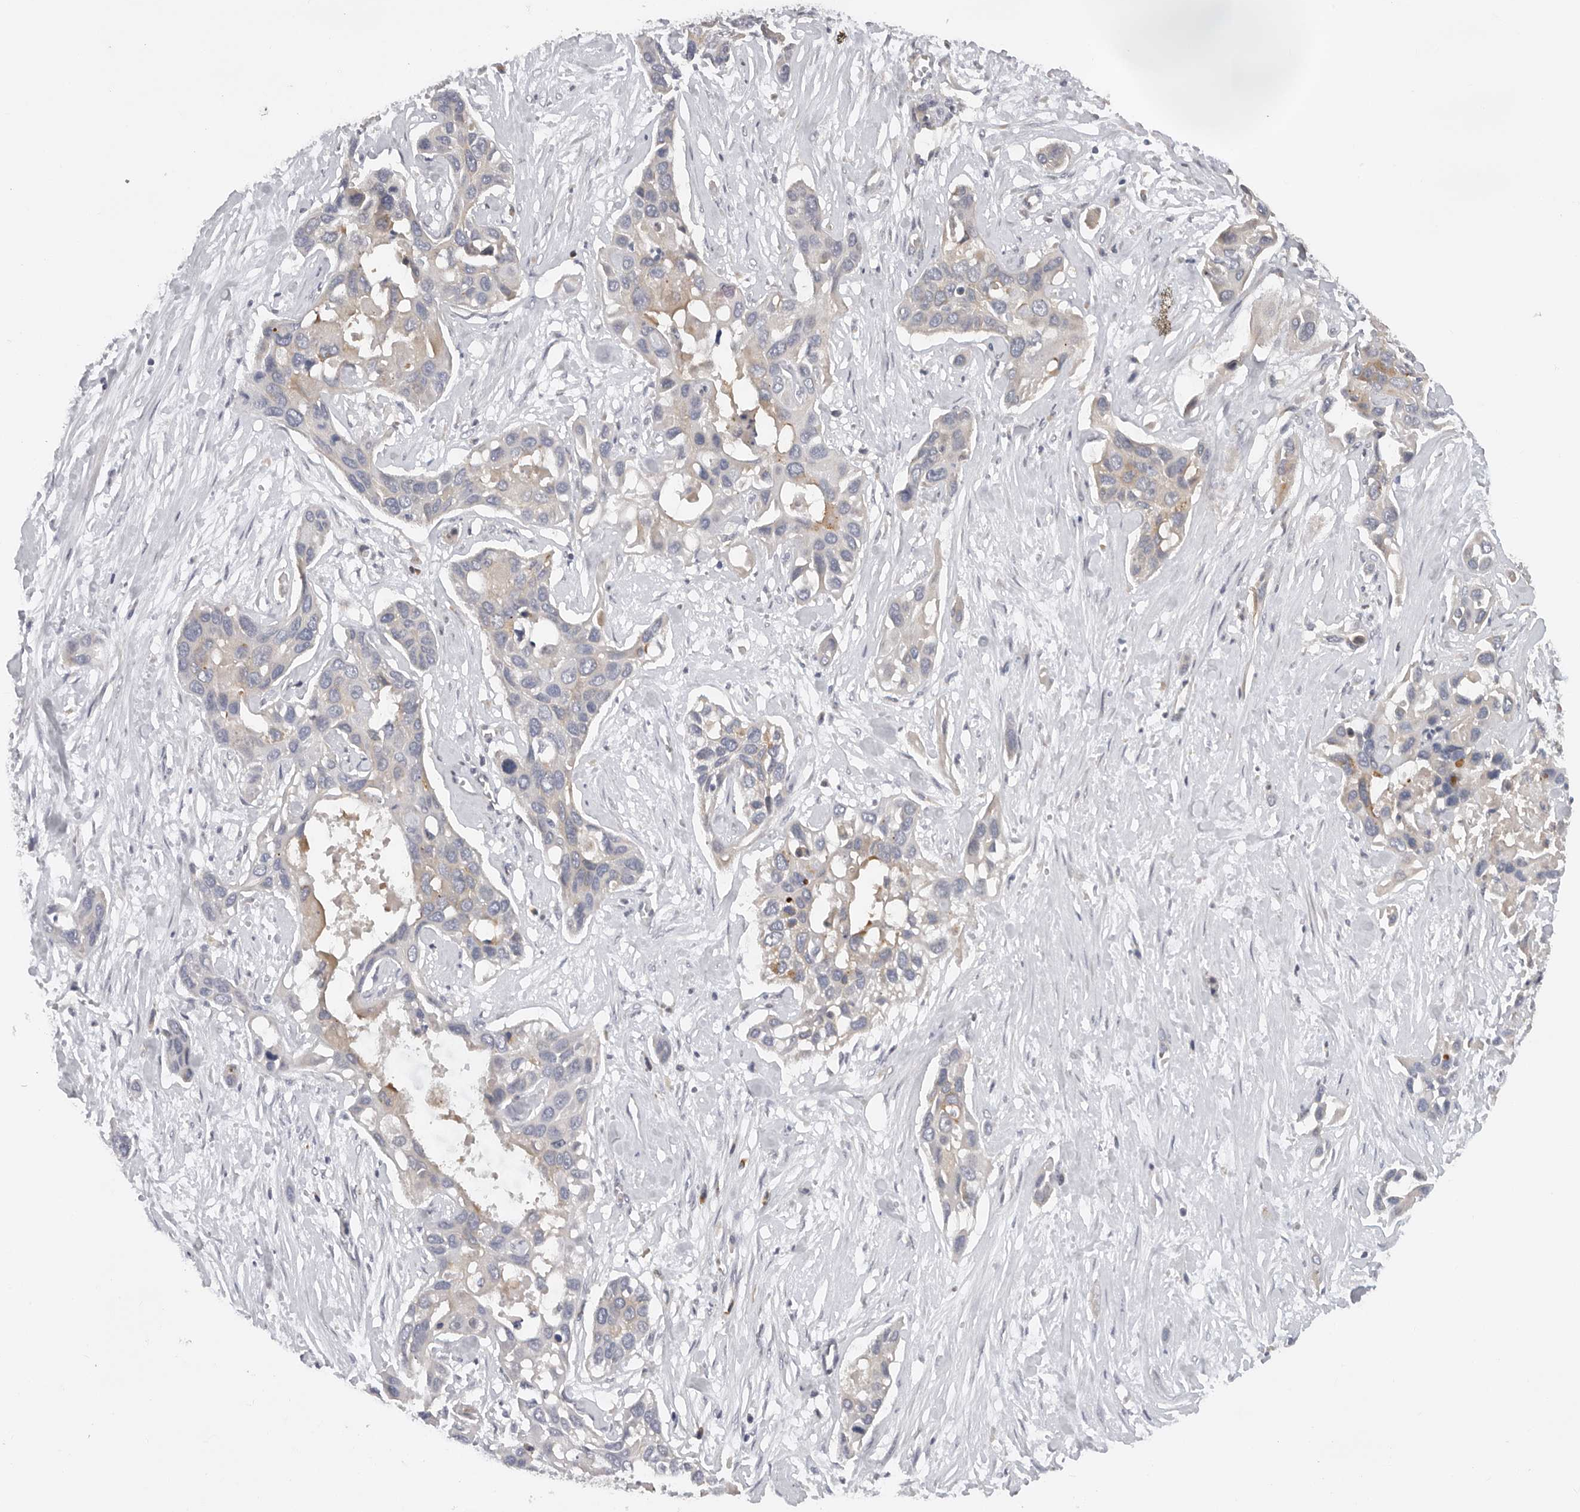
{"staining": {"intensity": "weak", "quantity": "25%-75%", "location": "cytoplasmic/membranous"}, "tissue": "pancreatic cancer", "cell_type": "Tumor cells", "image_type": "cancer", "snomed": [{"axis": "morphology", "description": "Adenocarcinoma, NOS"}, {"axis": "topography", "description": "Pancreas"}], "caption": "High-power microscopy captured an immunohistochemistry histopathology image of pancreatic cancer (adenocarcinoma), revealing weak cytoplasmic/membranous staining in approximately 25%-75% of tumor cells.", "gene": "RNF157", "patient": {"sex": "female", "age": 60}}